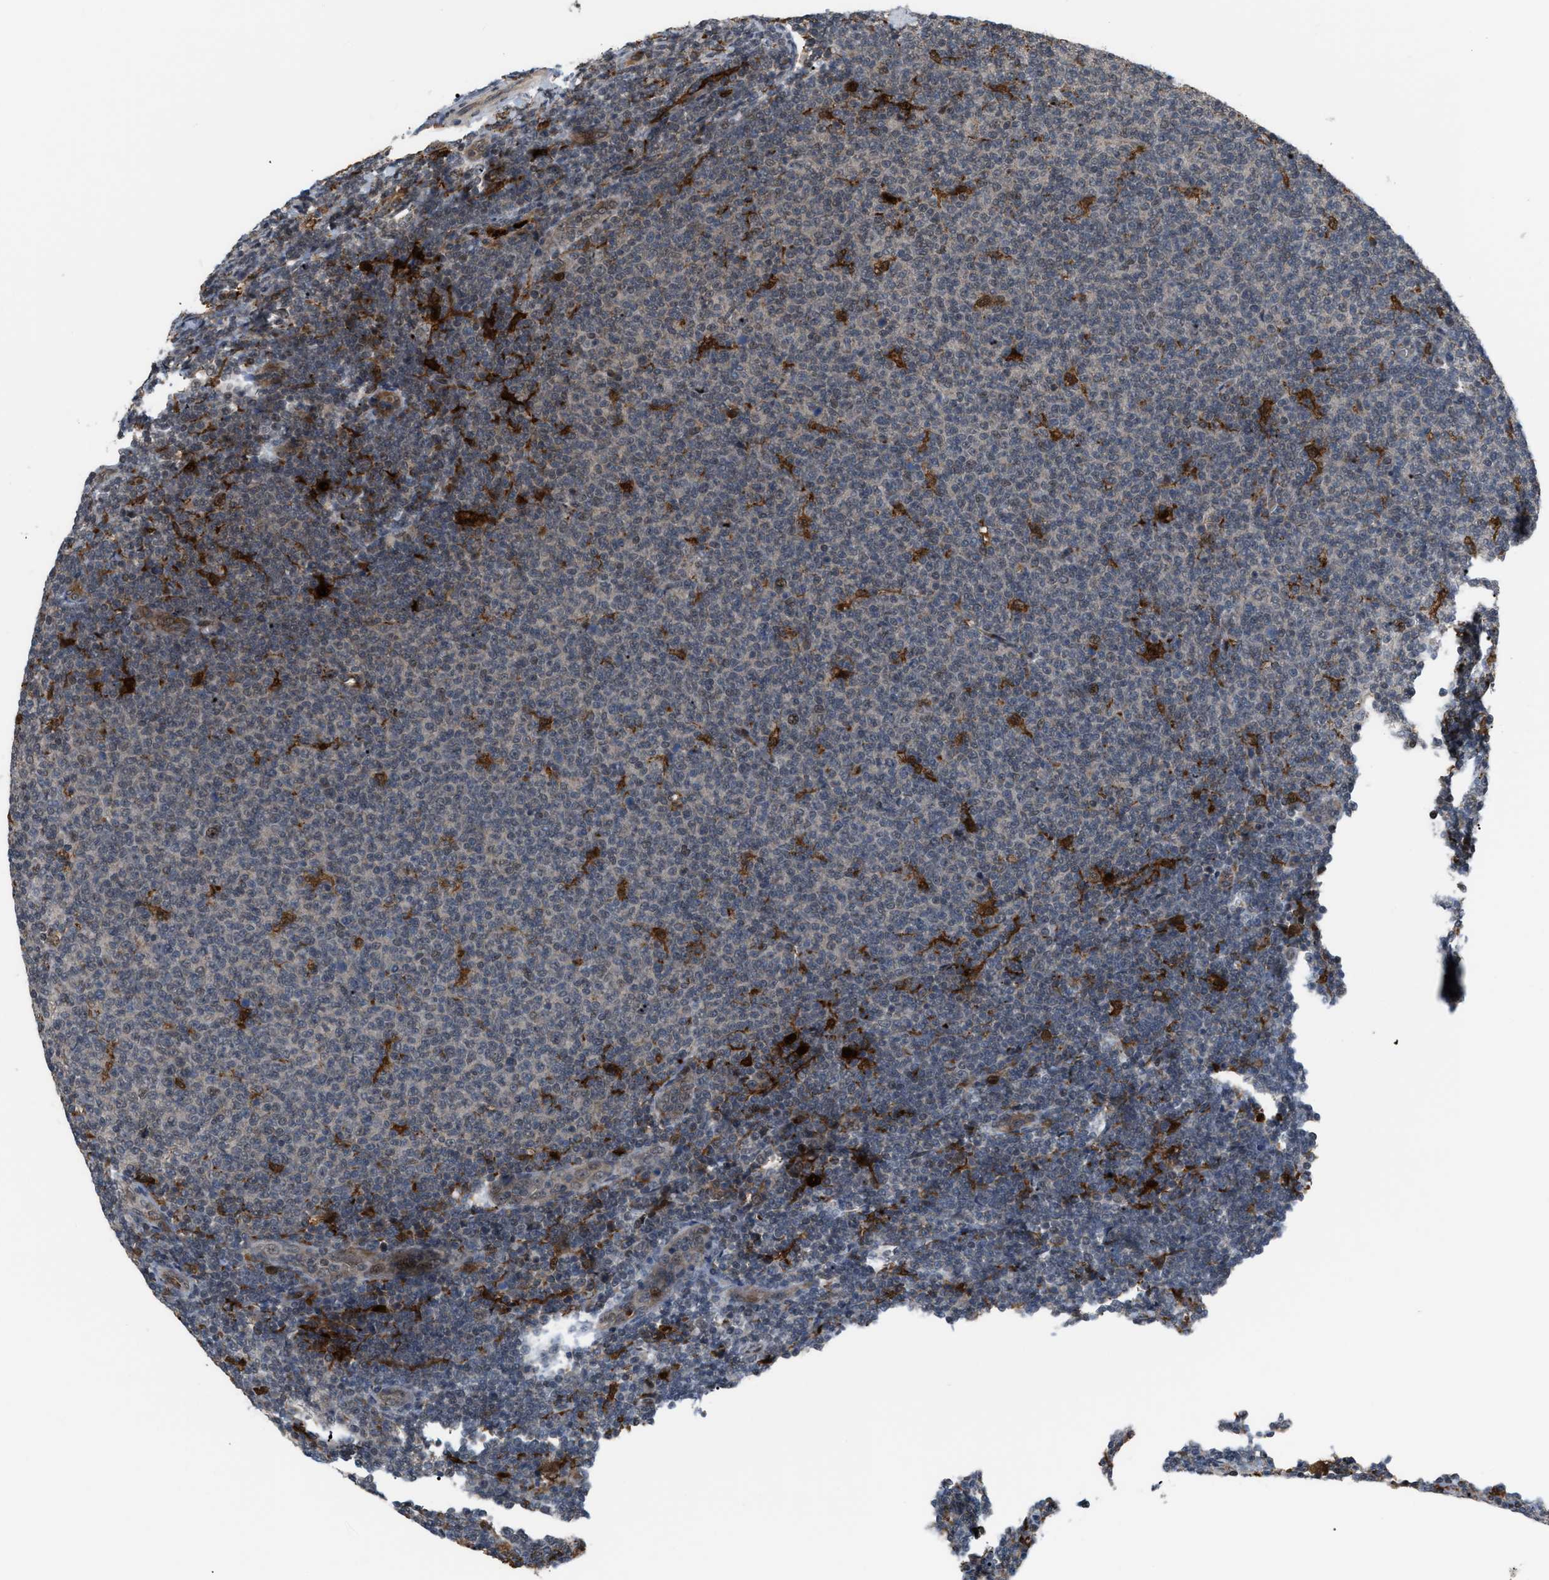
{"staining": {"intensity": "negative", "quantity": "none", "location": "none"}, "tissue": "lymphoma", "cell_type": "Tumor cells", "image_type": "cancer", "snomed": [{"axis": "morphology", "description": "Malignant lymphoma, non-Hodgkin's type, Low grade"}, {"axis": "topography", "description": "Lymph node"}], "caption": "High power microscopy histopathology image of an immunohistochemistry image of malignant lymphoma, non-Hodgkin's type (low-grade), revealing no significant expression in tumor cells.", "gene": "RFFL", "patient": {"sex": "male", "age": 66}}